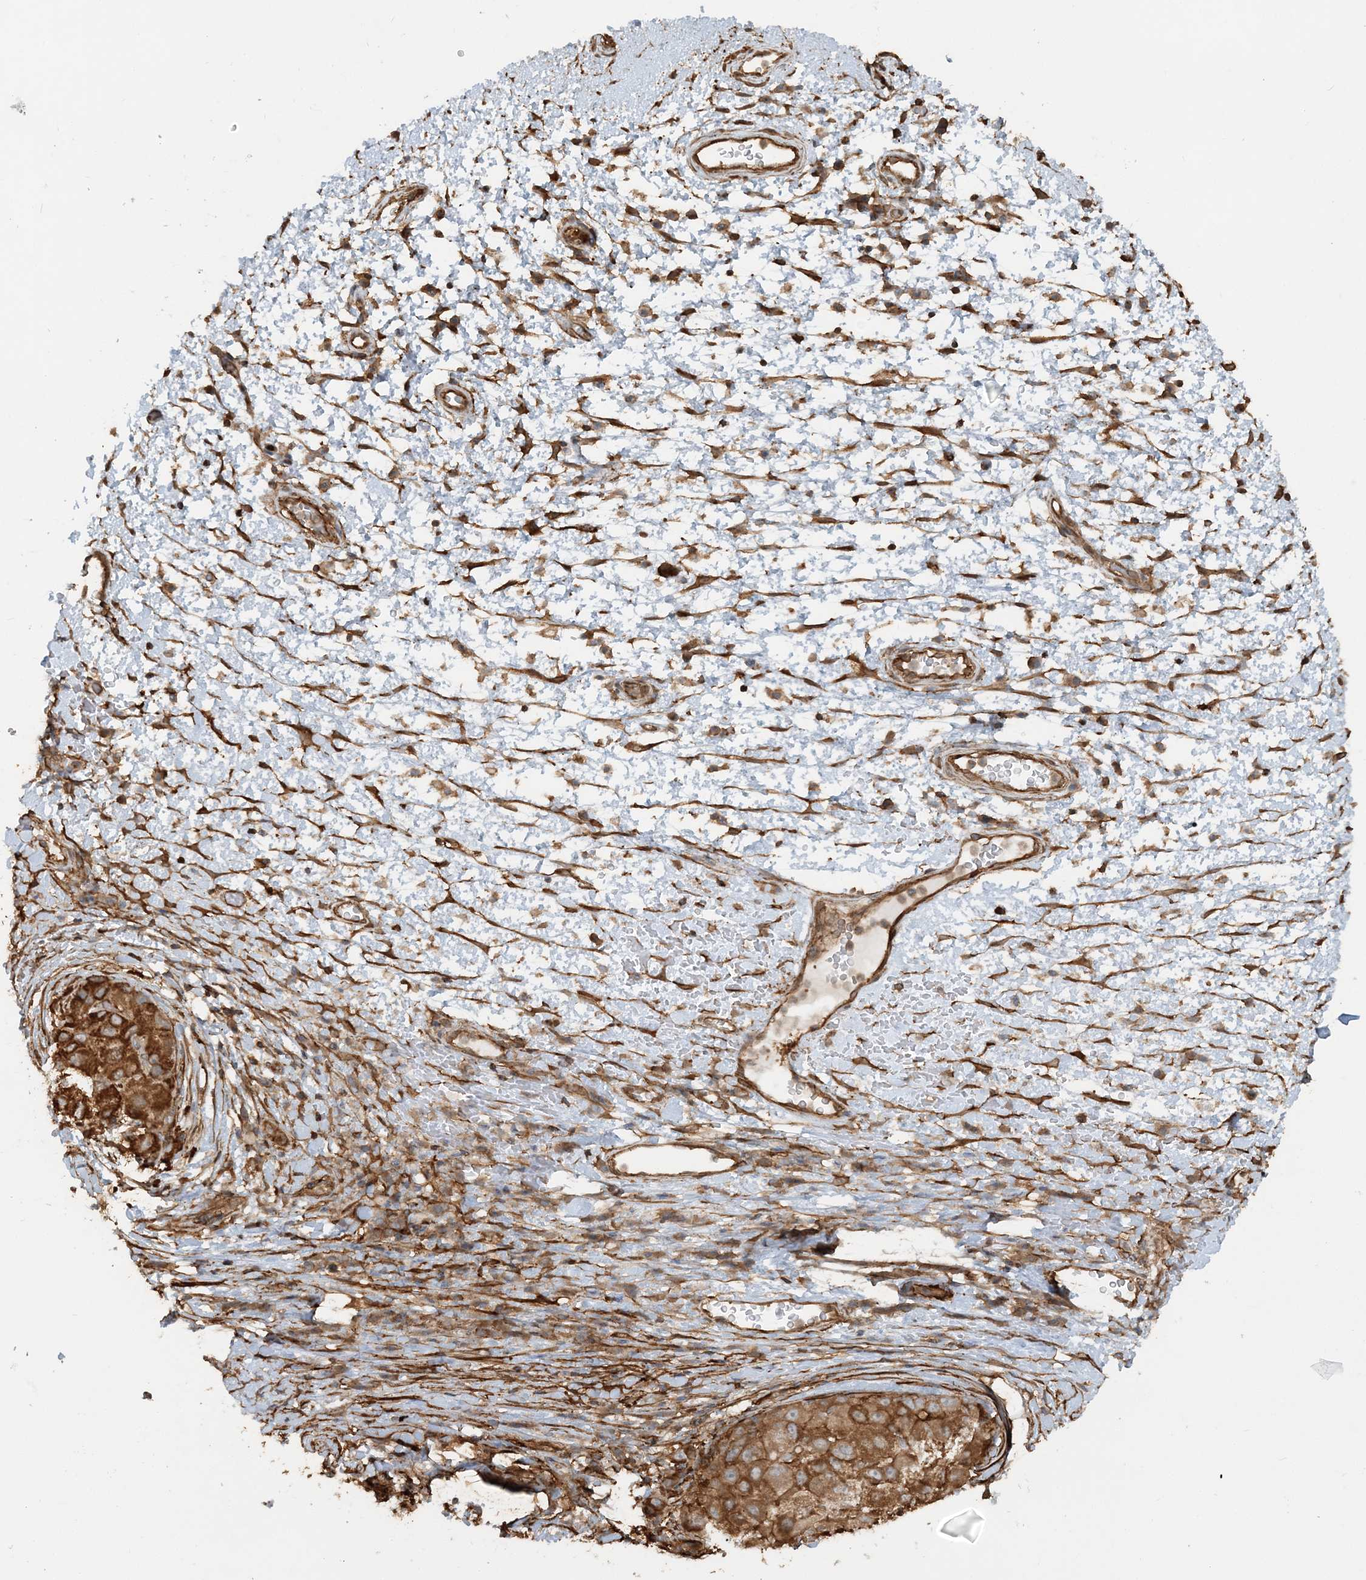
{"staining": {"intensity": "strong", "quantity": ">75%", "location": "cytoplasmic/membranous"}, "tissue": "liver cancer", "cell_type": "Tumor cells", "image_type": "cancer", "snomed": [{"axis": "morphology", "description": "Carcinoma, Hepatocellular, NOS"}, {"axis": "topography", "description": "Liver"}], "caption": "Approximately >75% of tumor cells in human liver cancer demonstrate strong cytoplasmic/membranous protein expression as visualized by brown immunohistochemical staining.", "gene": "DSTN", "patient": {"sex": "male", "age": 80}}